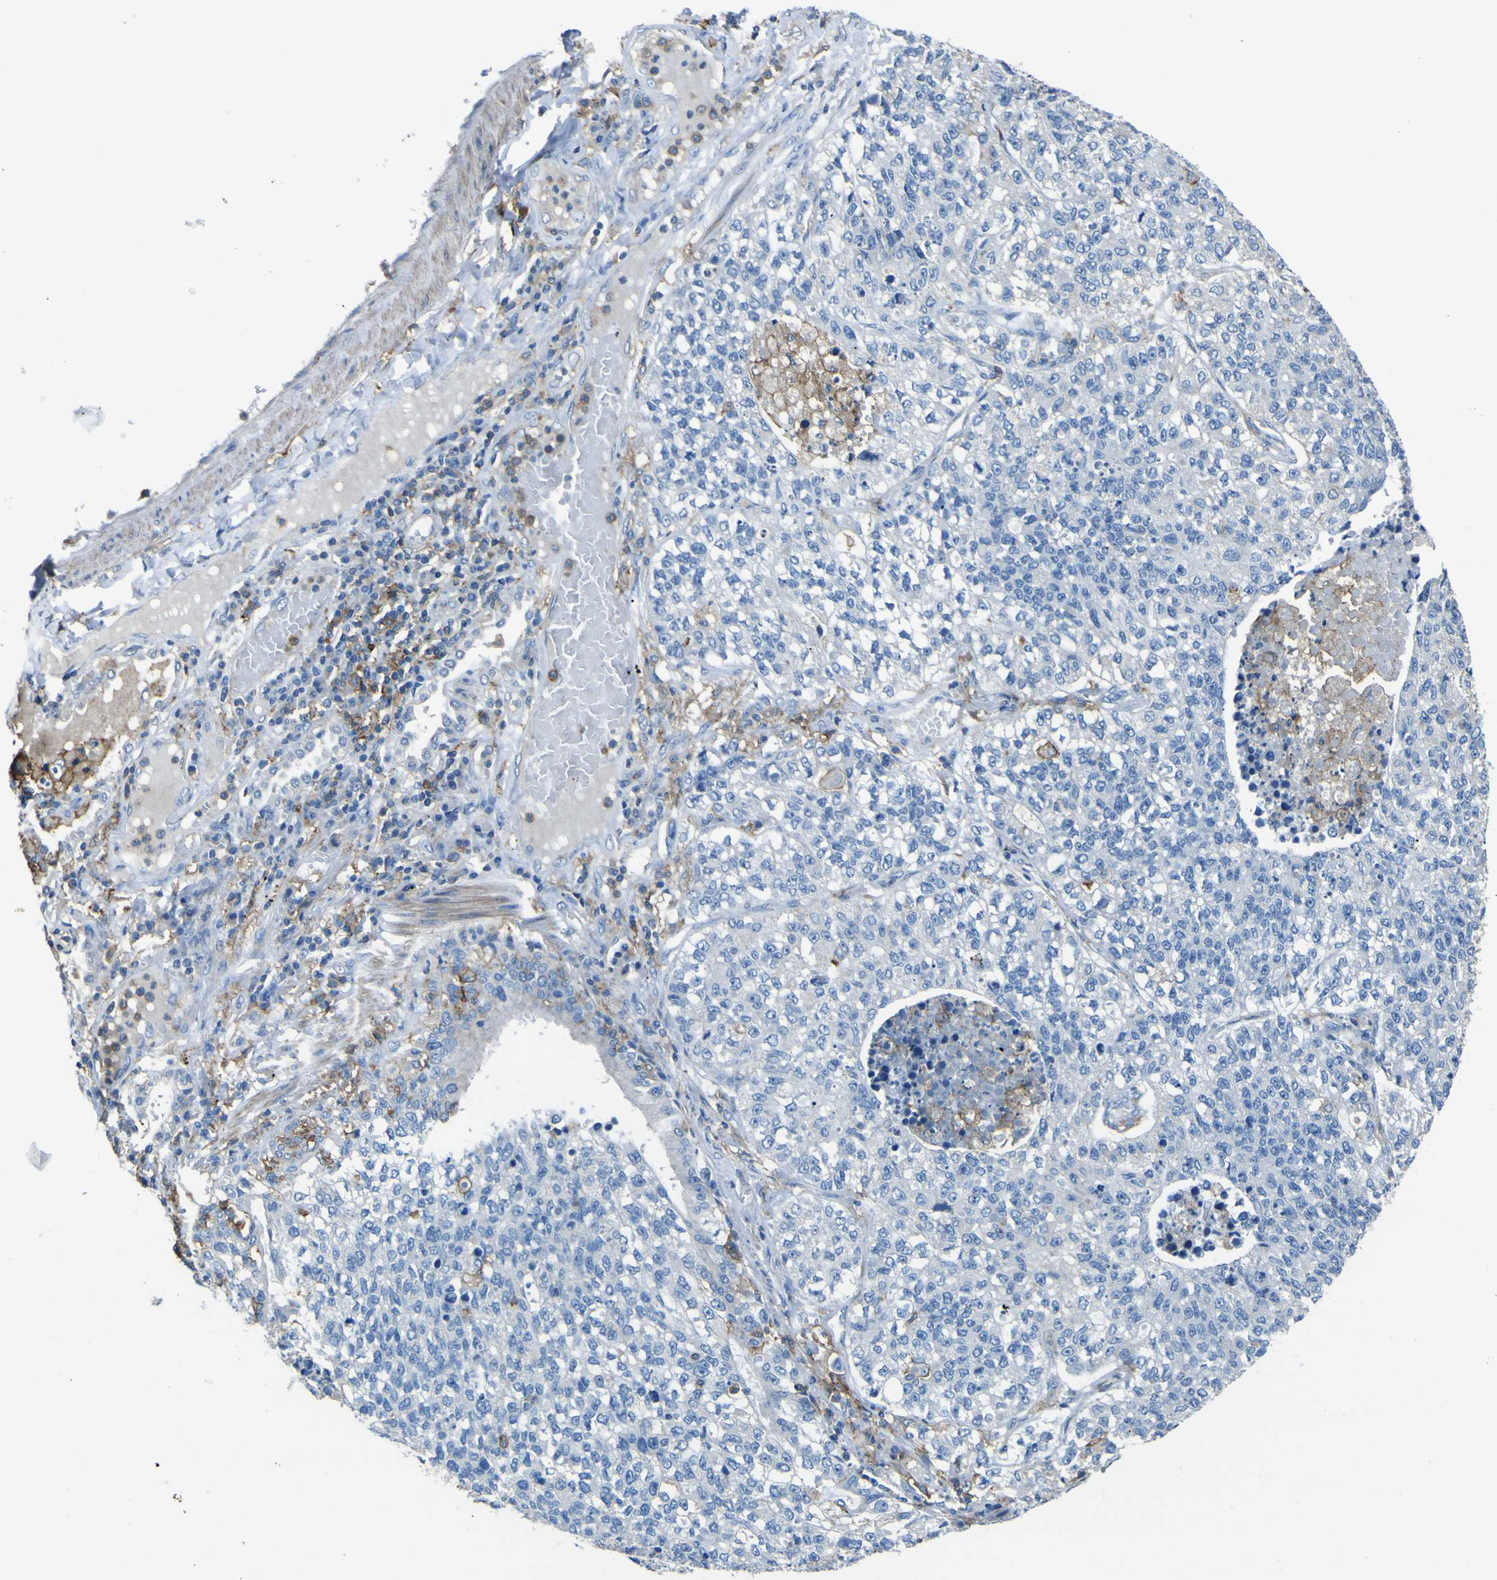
{"staining": {"intensity": "negative", "quantity": "none", "location": "none"}, "tissue": "lung cancer", "cell_type": "Tumor cells", "image_type": "cancer", "snomed": [{"axis": "morphology", "description": "Adenocarcinoma, NOS"}, {"axis": "topography", "description": "Lung"}], "caption": "DAB immunohistochemical staining of lung adenocarcinoma exhibits no significant staining in tumor cells. (DAB (3,3'-diaminobenzidine) immunohistochemistry (IHC) visualized using brightfield microscopy, high magnification).", "gene": "LAIR1", "patient": {"sex": "male", "age": 49}}